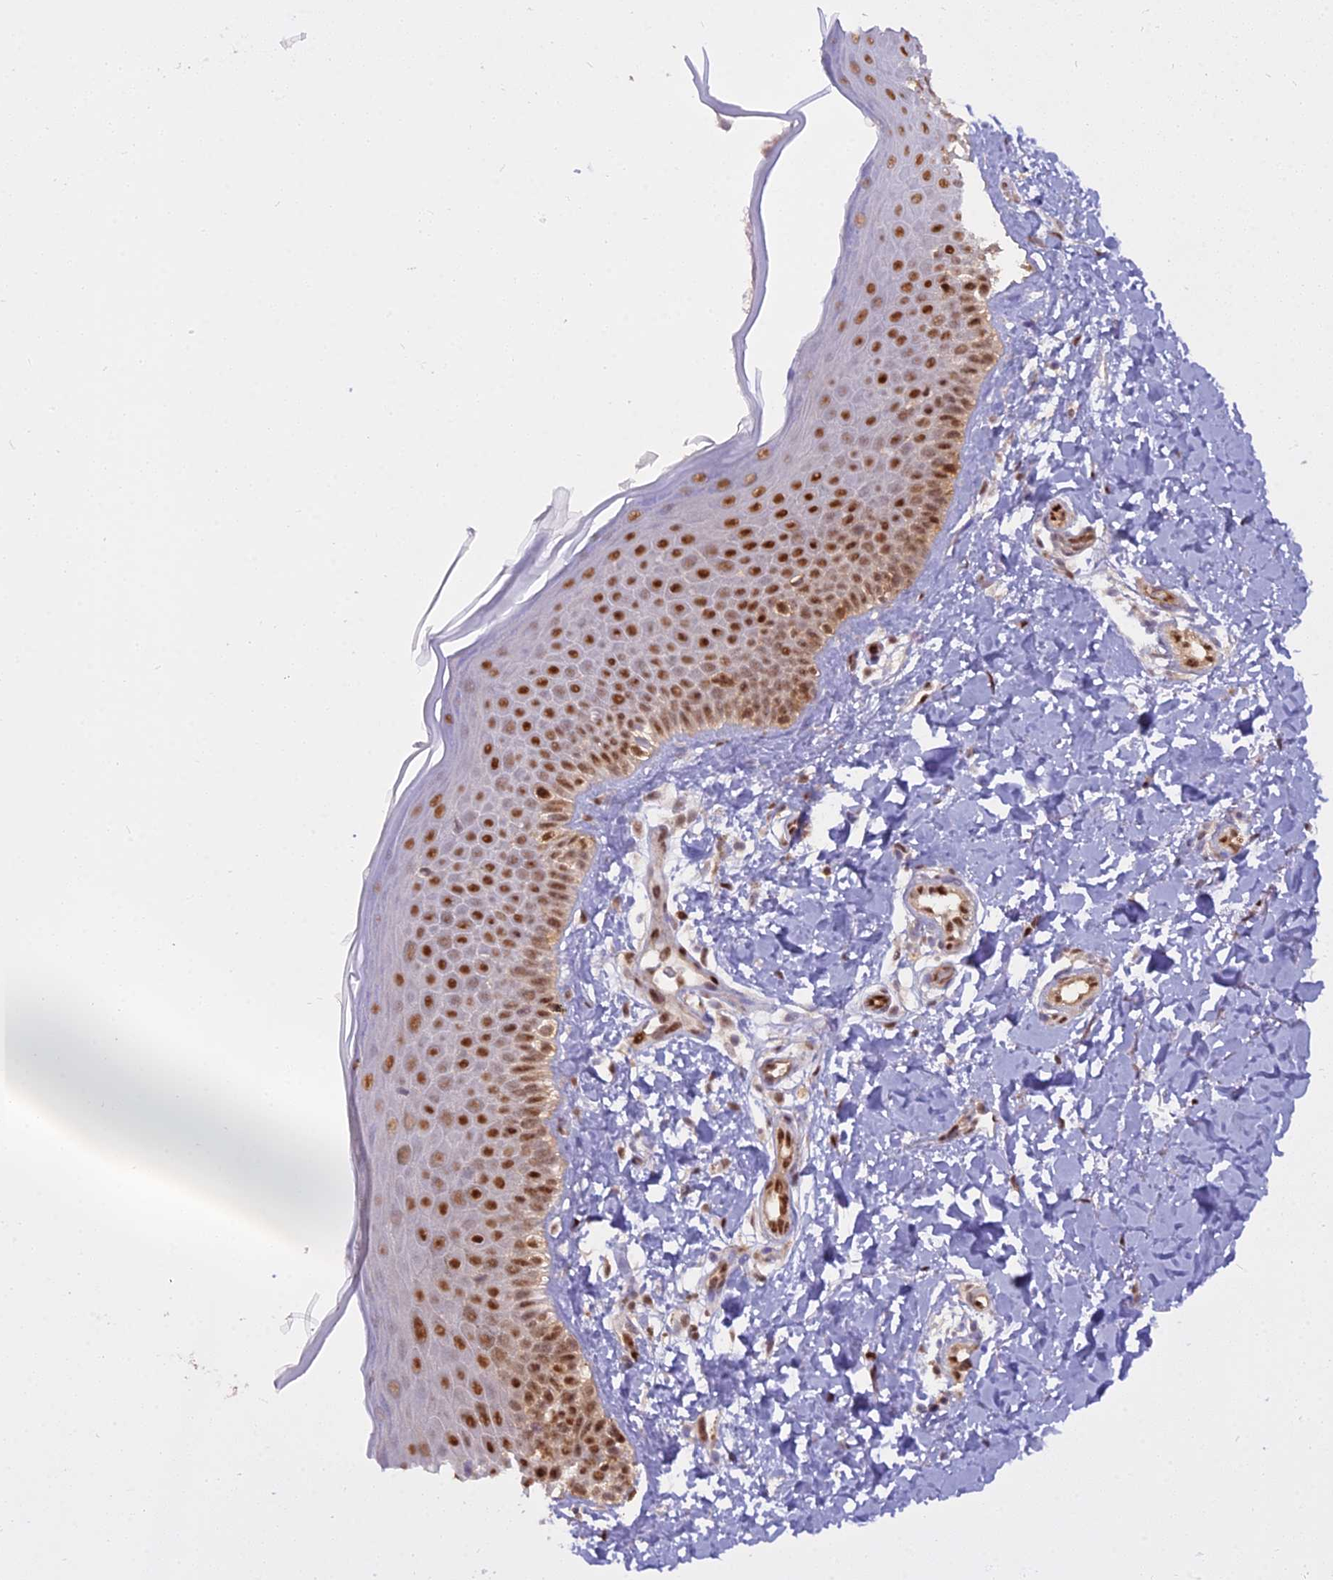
{"staining": {"intensity": "moderate", "quantity": ">75%", "location": "nuclear"}, "tissue": "skin", "cell_type": "Fibroblasts", "image_type": "normal", "snomed": [{"axis": "morphology", "description": "Normal tissue, NOS"}, {"axis": "topography", "description": "Skin"}], "caption": "IHC photomicrograph of benign human skin stained for a protein (brown), which exhibits medium levels of moderate nuclear expression in about >75% of fibroblasts.", "gene": "NPEPL1", "patient": {"sex": "male", "age": 52}}